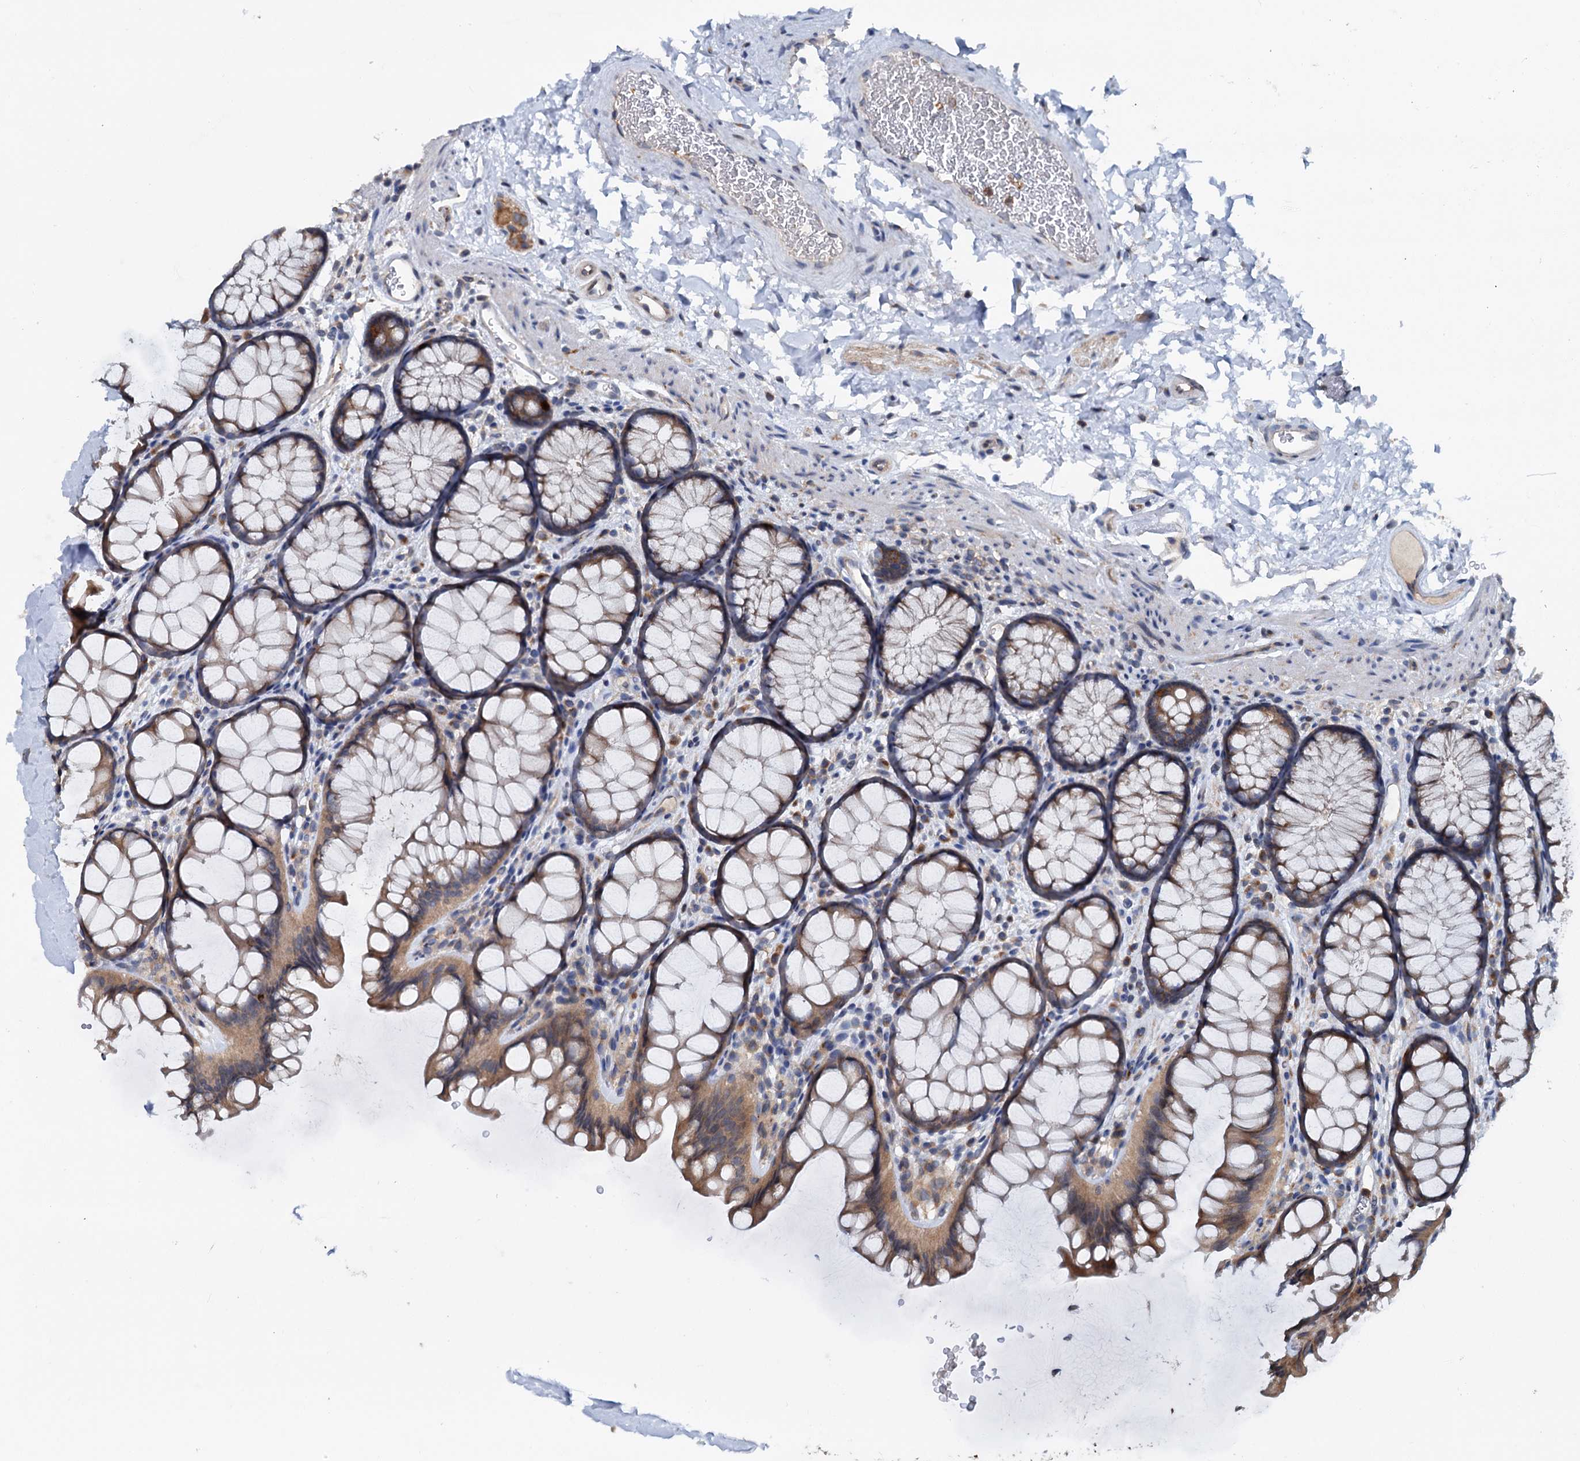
{"staining": {"intensity": "weak", "quantity": ">75%", "location": "cytoplasmic/membranous"}, "tissue": "colon", "cell_type": "Endothelial cells", "image_type": "normal", "snomed": [{"axis": "morphology", "description": "Normal tissue, NOS"}, {"axis": "topography", "description": "Colon"}], "caption": "Endothelial cells show low levels of weak cytoplasmic/membranous expression in about >75% of cells in normal colon.", "gene": "N4BP2L2", "patient": {"sex": "female", "age": 82}}